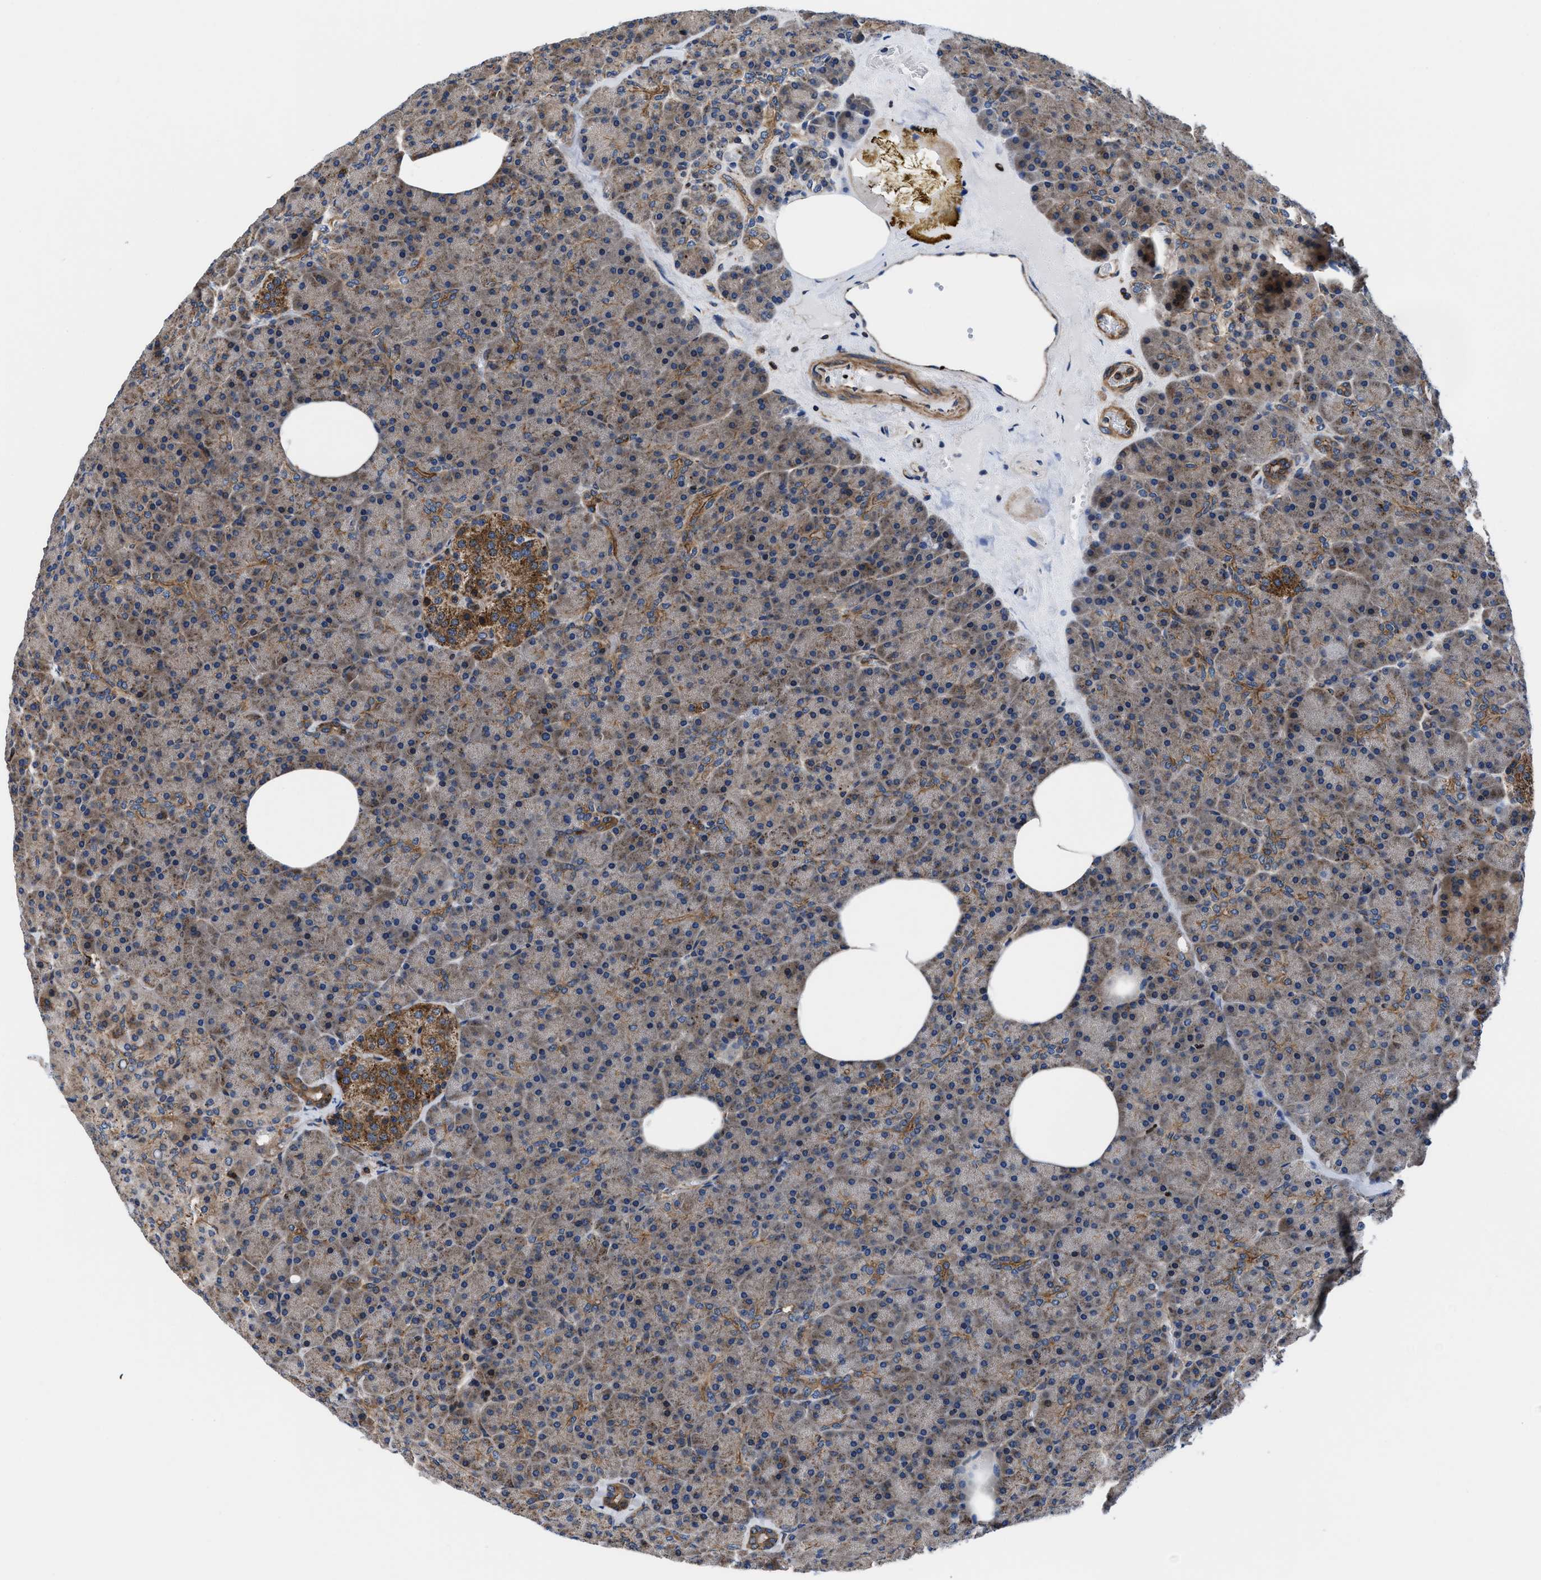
{"staining": {"intensity": "moderate", "quantity": "25%-75%", "location": "cytoplasmic/membranous"}, "tissue": "pancreas", "cell_type": "Exocrine glandular cells", "image_type": "normal", "snomed": [{"axis": "morphology", "description": "Normal tissue, NOS"}, {"axis": "morphology", "description": "Carcinoid, malignant, NOS"}, {"axis": "topography", "description": "Pancreas"}], "caption": "Benign pancreas was stained to show a protein in brown. There is medium levels of moderate cytoplasmic/membranous positivity in approximately 25%-75% of exocrine glandular cells. (brown staining indicates protein expression, while blue staining denotes nuclei).", "gene": "PRR15L", "patient": {"sex": "female", "age": 35}}